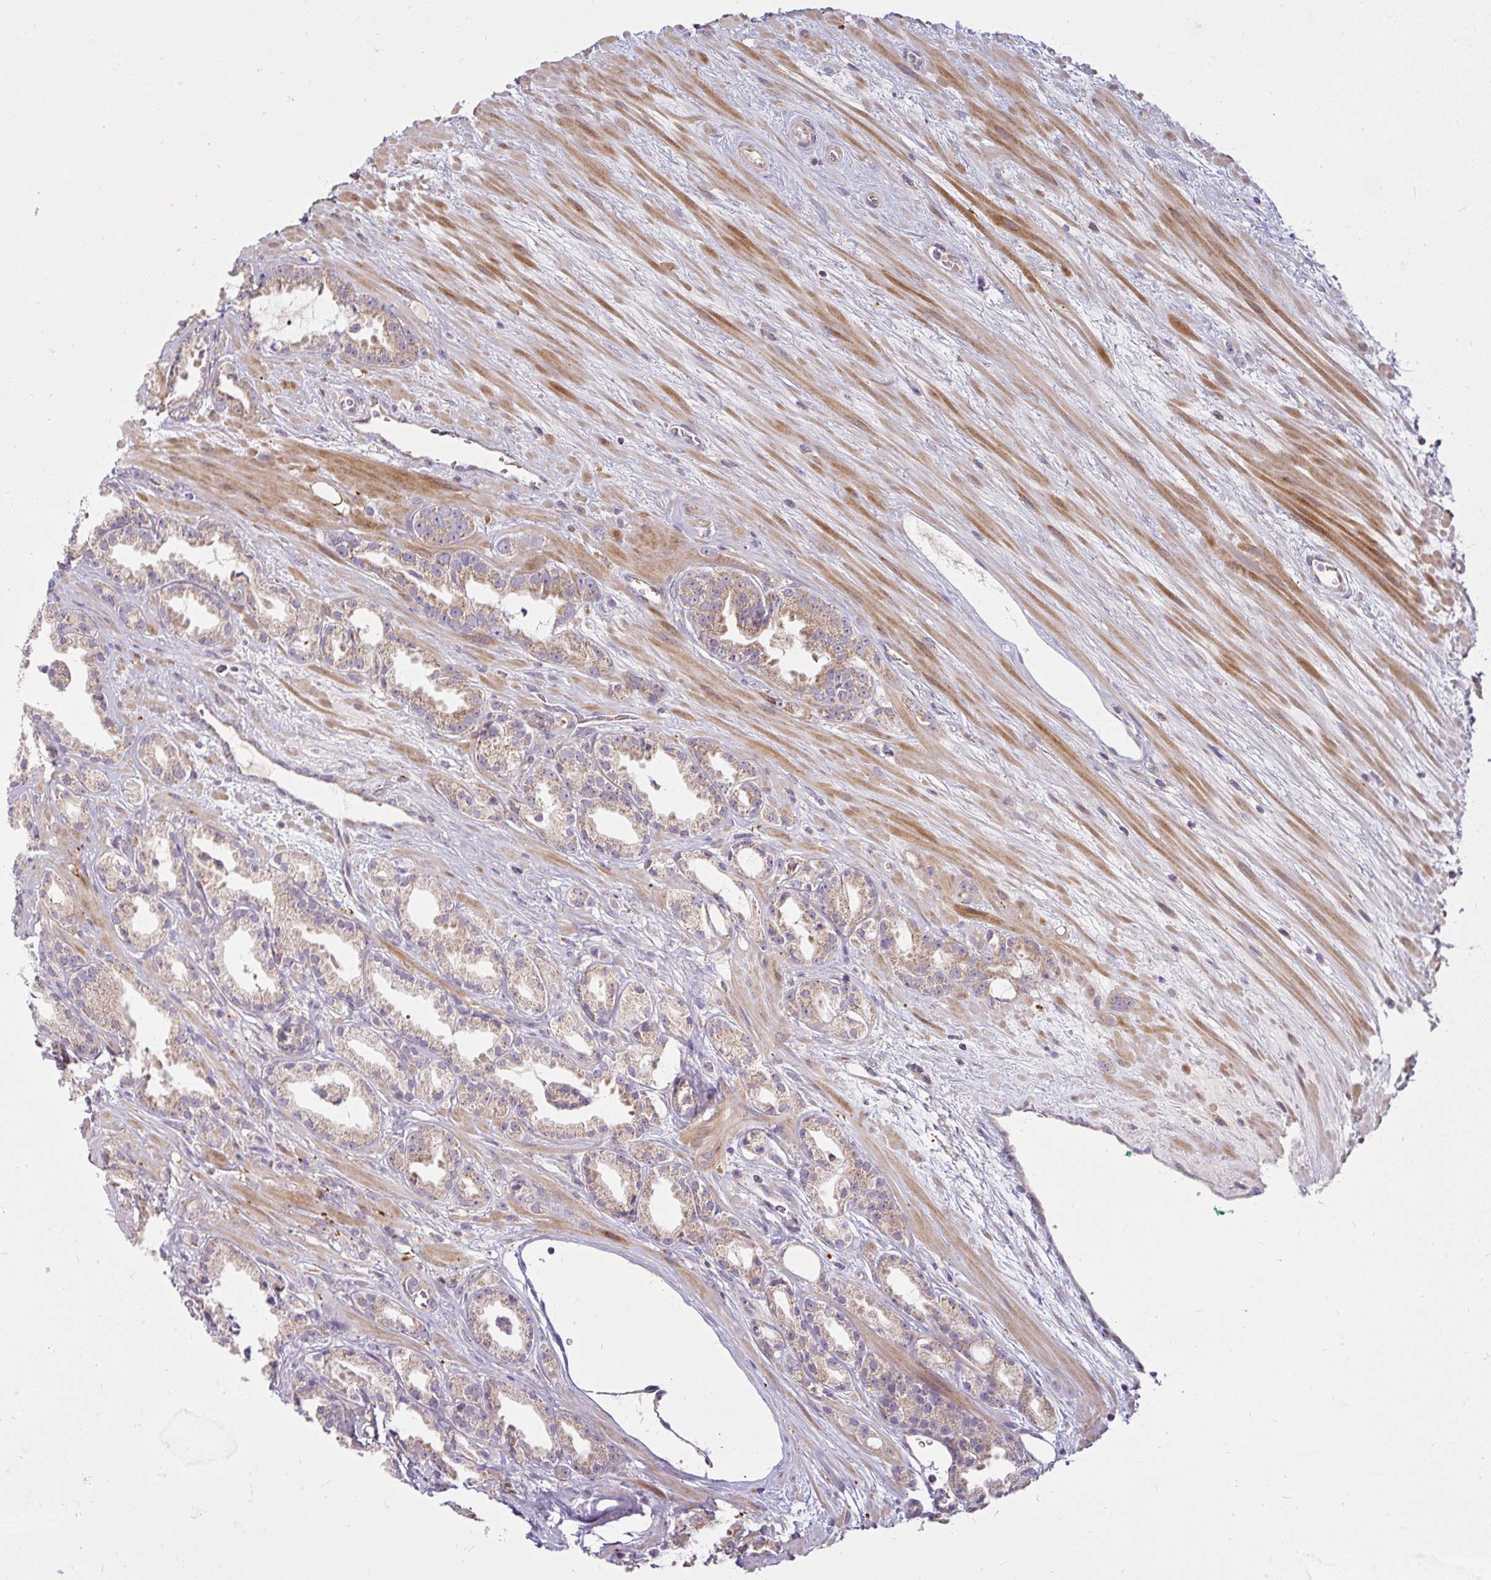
{"staining": {"intensity": "moderate", "quantity": "25%-75%", "location": "cytoplasmic/membranous"}, "tissue": "prostate cancer", "cell_type": "Tumor cells", "image_type": "cancer", "snomed": [{"axis": "morphology", "description": "Adenocarcinoma, Low grade"}, {"axis": "topography", "description": "Prostate"}], "caption": "Prostate adenocarcinoma (low-grade) stained with a protein marker displays moderate staining in tumor cells.", "gene": "SKP2", "patient": {"sex": "male", "age": 61}}